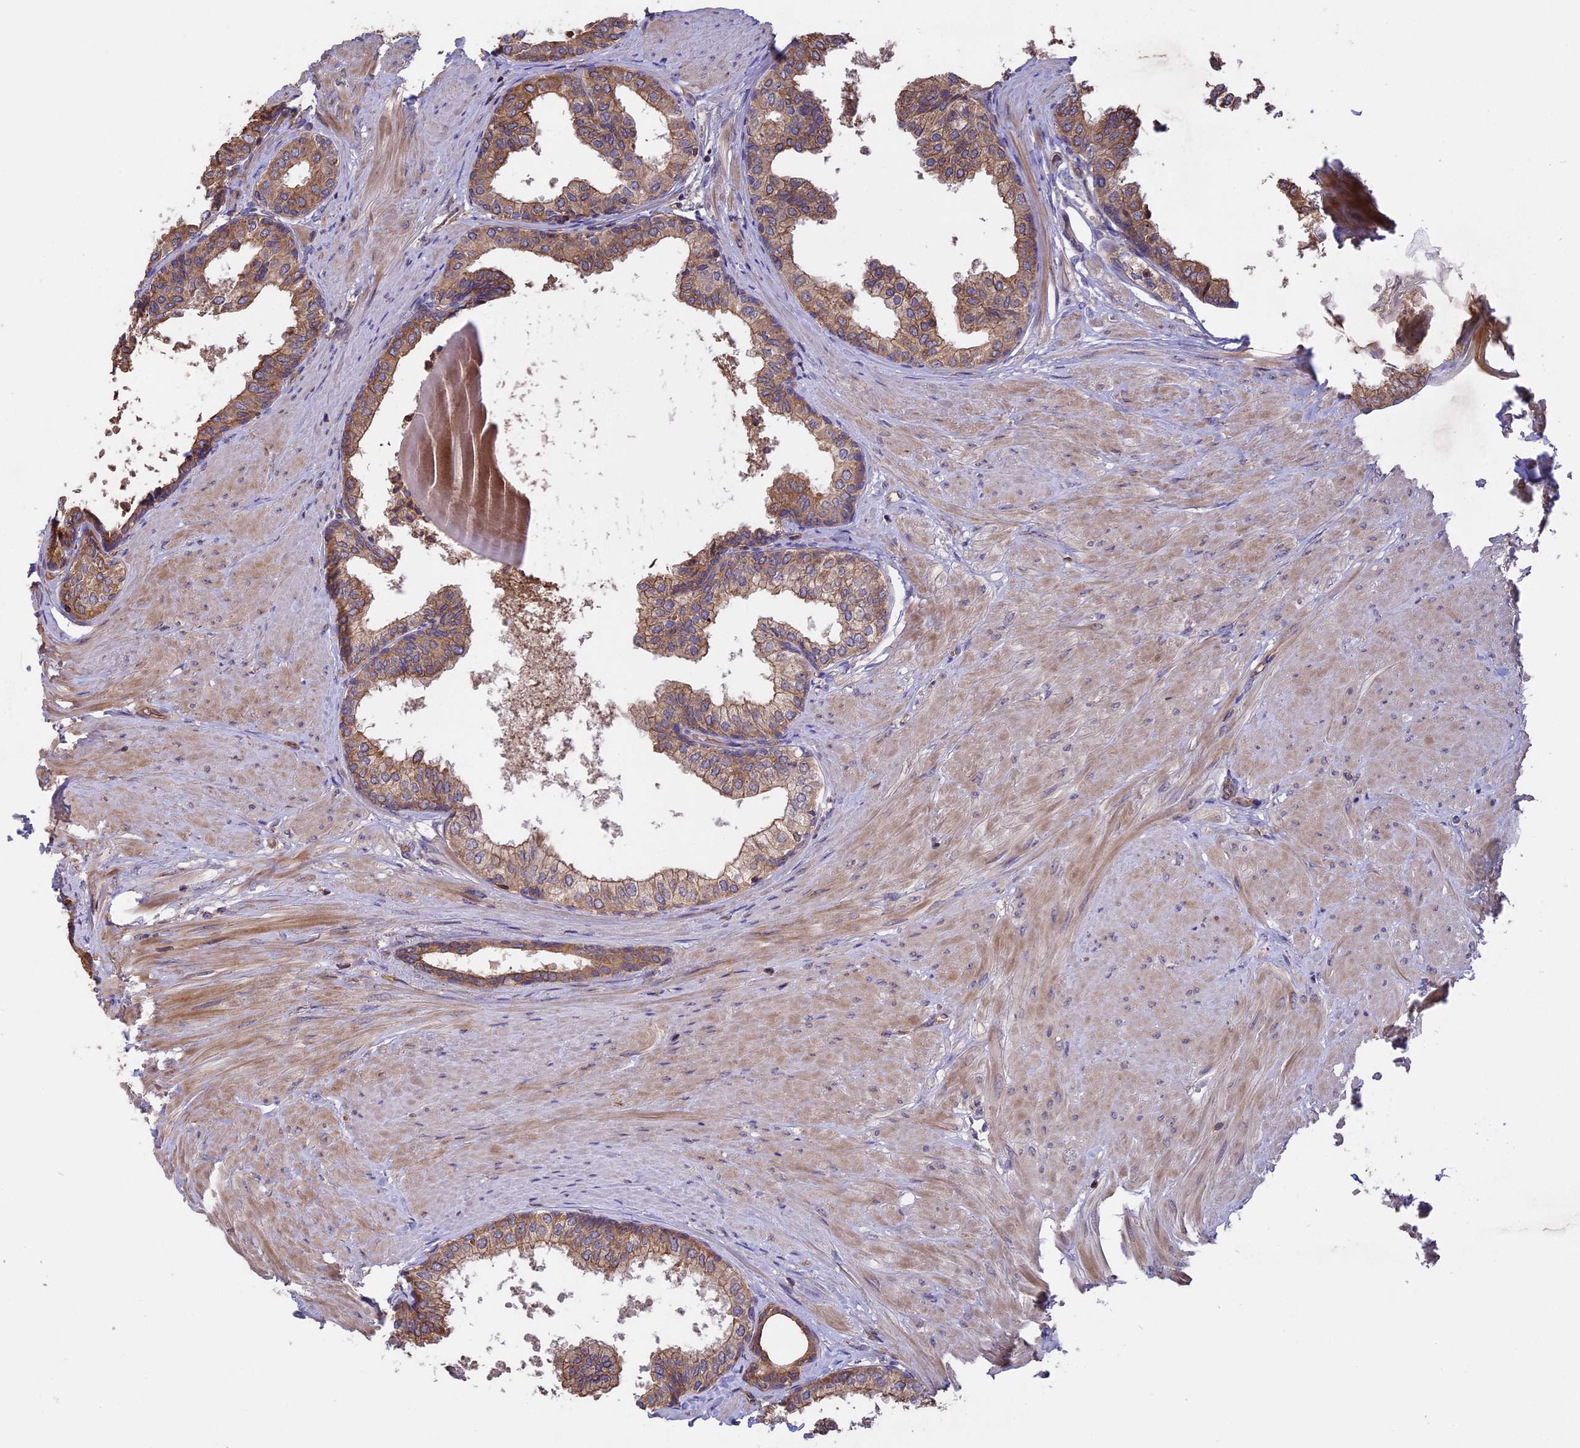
{"staining": {"intensity": "moderate", "quantity": ">75%", "location": "cytoplasmic/membranous"}, "tissue": "prostate", "cell_type": "Glandular cells", "image_type": "normal", "snomed": [{"axis": "morphology", "description": "Normal tissue, NOS"}, {"axis": "topography", "description": "Prostate"}], "caption": "Immunohistochemistry photomicrograph of normal prostate stained for a protein (brown), which demonstrates medium levels of moderate cytoplasmic/membranous staining in about >75% of glandular cells.", "gene": "GAS8", "patient": {"sex": "male", "age": 48}}